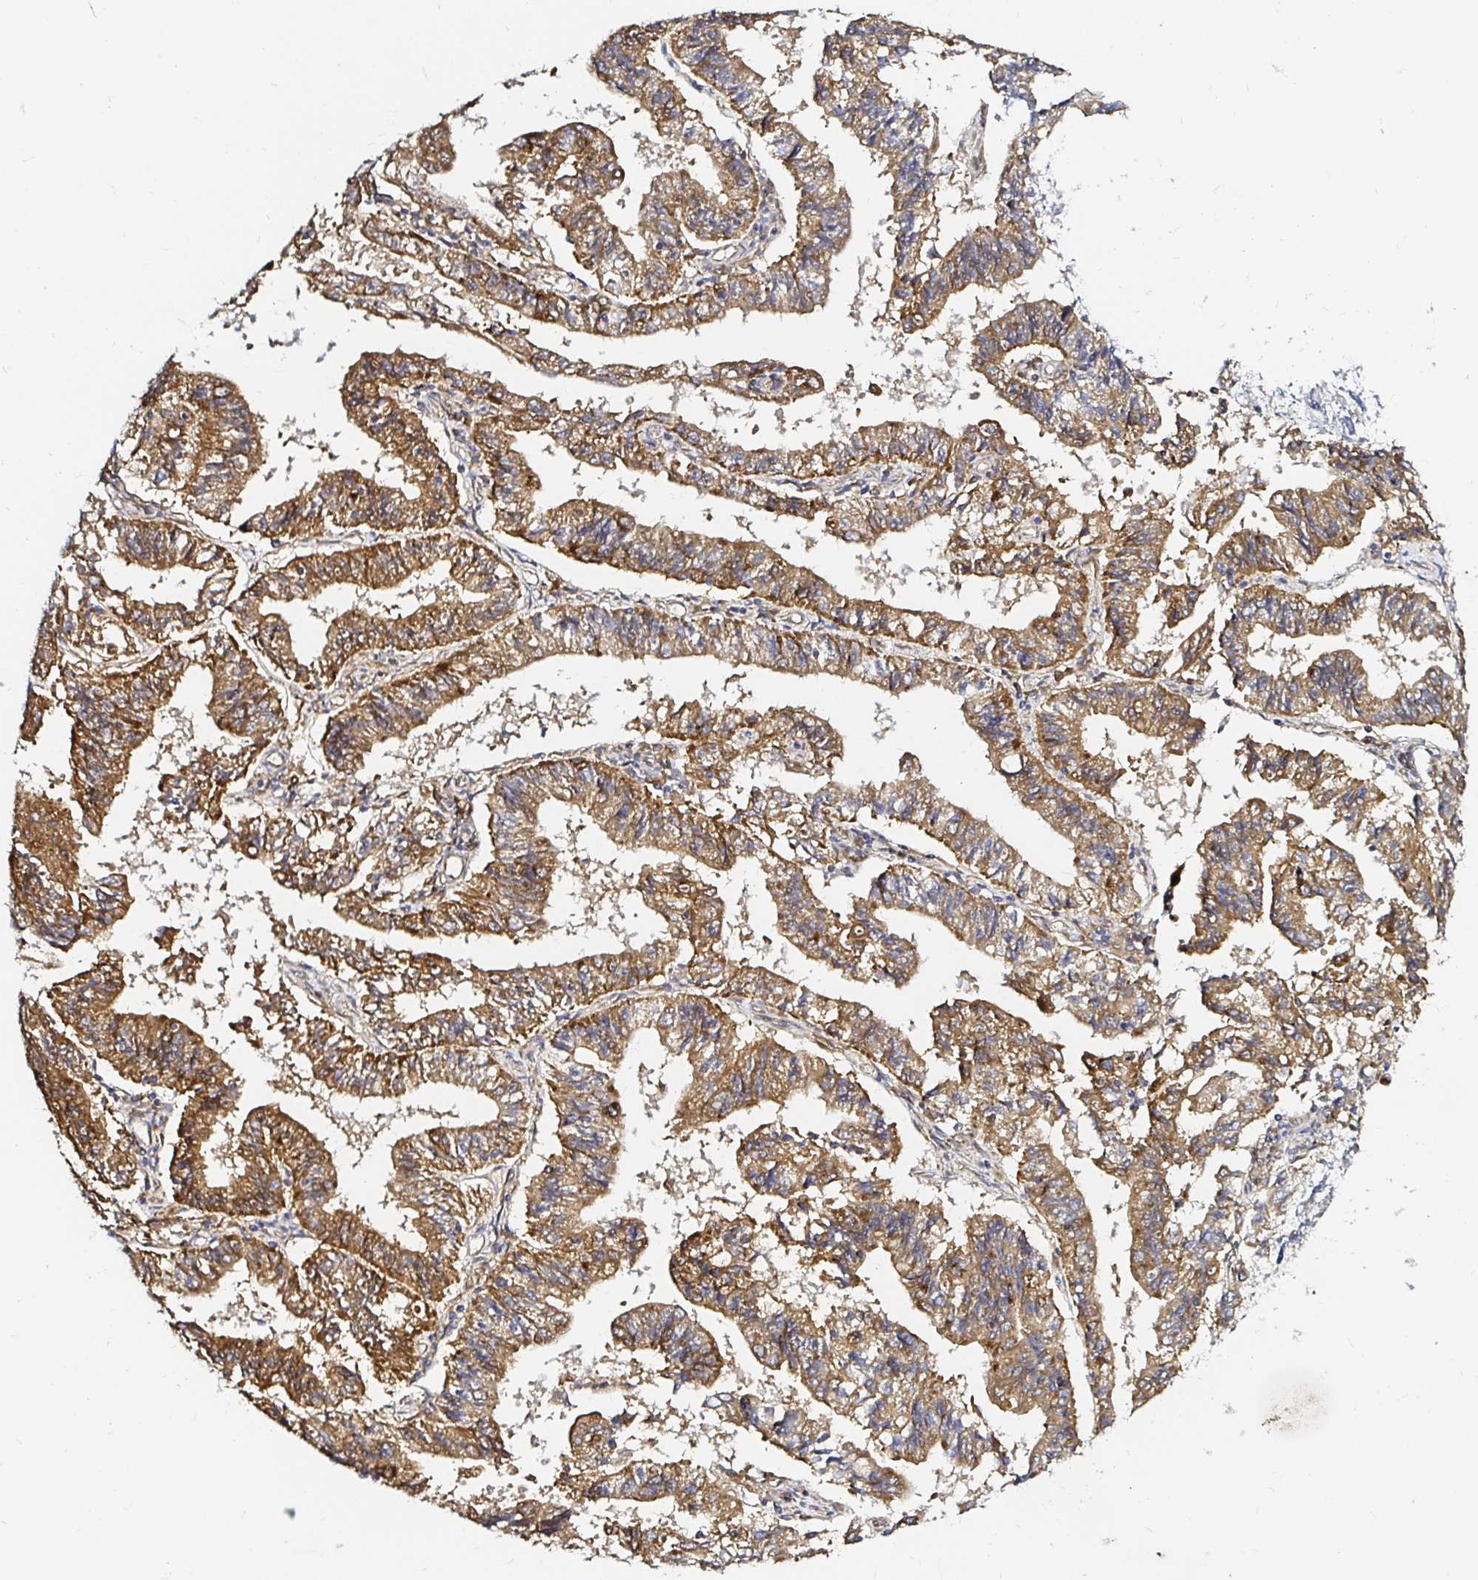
{"staining": {"intensity": "moderate", "quantity": ">75%", "location": "cytoplasmic/membranous"}, "tissue": "endometrial cancer", "cell_type": "Tumor cells", "image_type": "cancer", "snomed": [{"axis": "morphology", "description": "Adenocarcinoma, NOS"}, {"axis": "topography", "description": "Endometrium"}], "caption": "Endometrial adenocarcinoma stained with immunohistochemistry (IHC) exhibits moderate cytoplasmic/membranous positivity in approximately >75% of tumor cells. The protein of interest is stained brown, and the nuclei are stained in blue (DAB (3,3'-diaminobenzidine) IHC with brightfield microscopy, high magnification).", "gene": "ARHGEF37", "patient": {"sex": "female", "age": 82}}